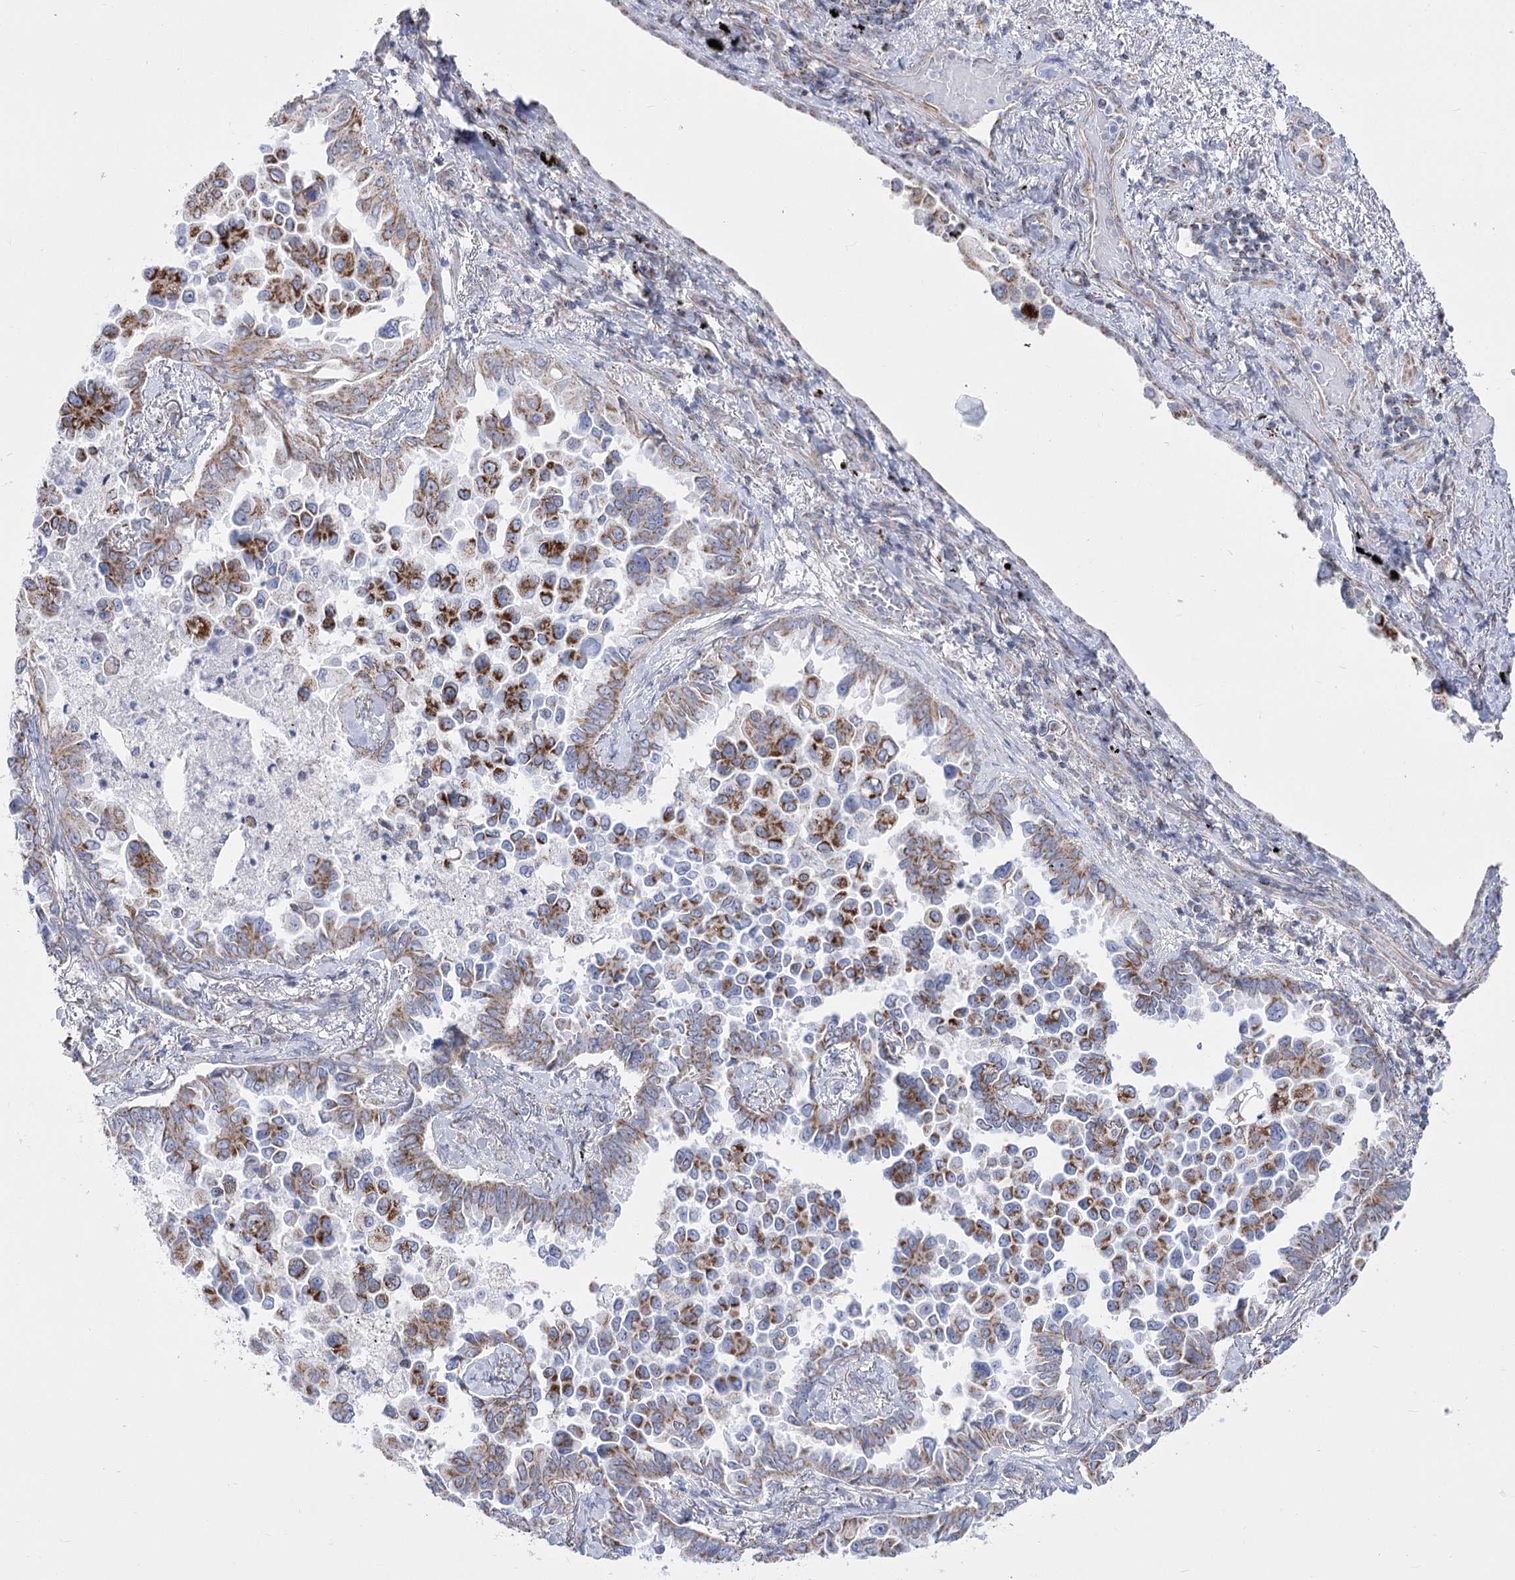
{"staining": {"intensity": "strong", "quantity": "25%-75%", "location": "cytoplasmic/membranous"}, "tissue": "lung cancer", "cell_type": "Tumor cells", "image_type": "cancer", "snomed": [{"axis": "morphology", "description": "Adenocarcinoma, NOS"}, {"axis": "topography", "description": "Lung"}], "caption": "Tumor cells reveal high levels of strong cytoplasmic/membranous positivity in about 25%-75% of cells in human adenocarcinoma (lung).", "gene": "PDHB", "patient": {"sex": "female", "age": 67}}